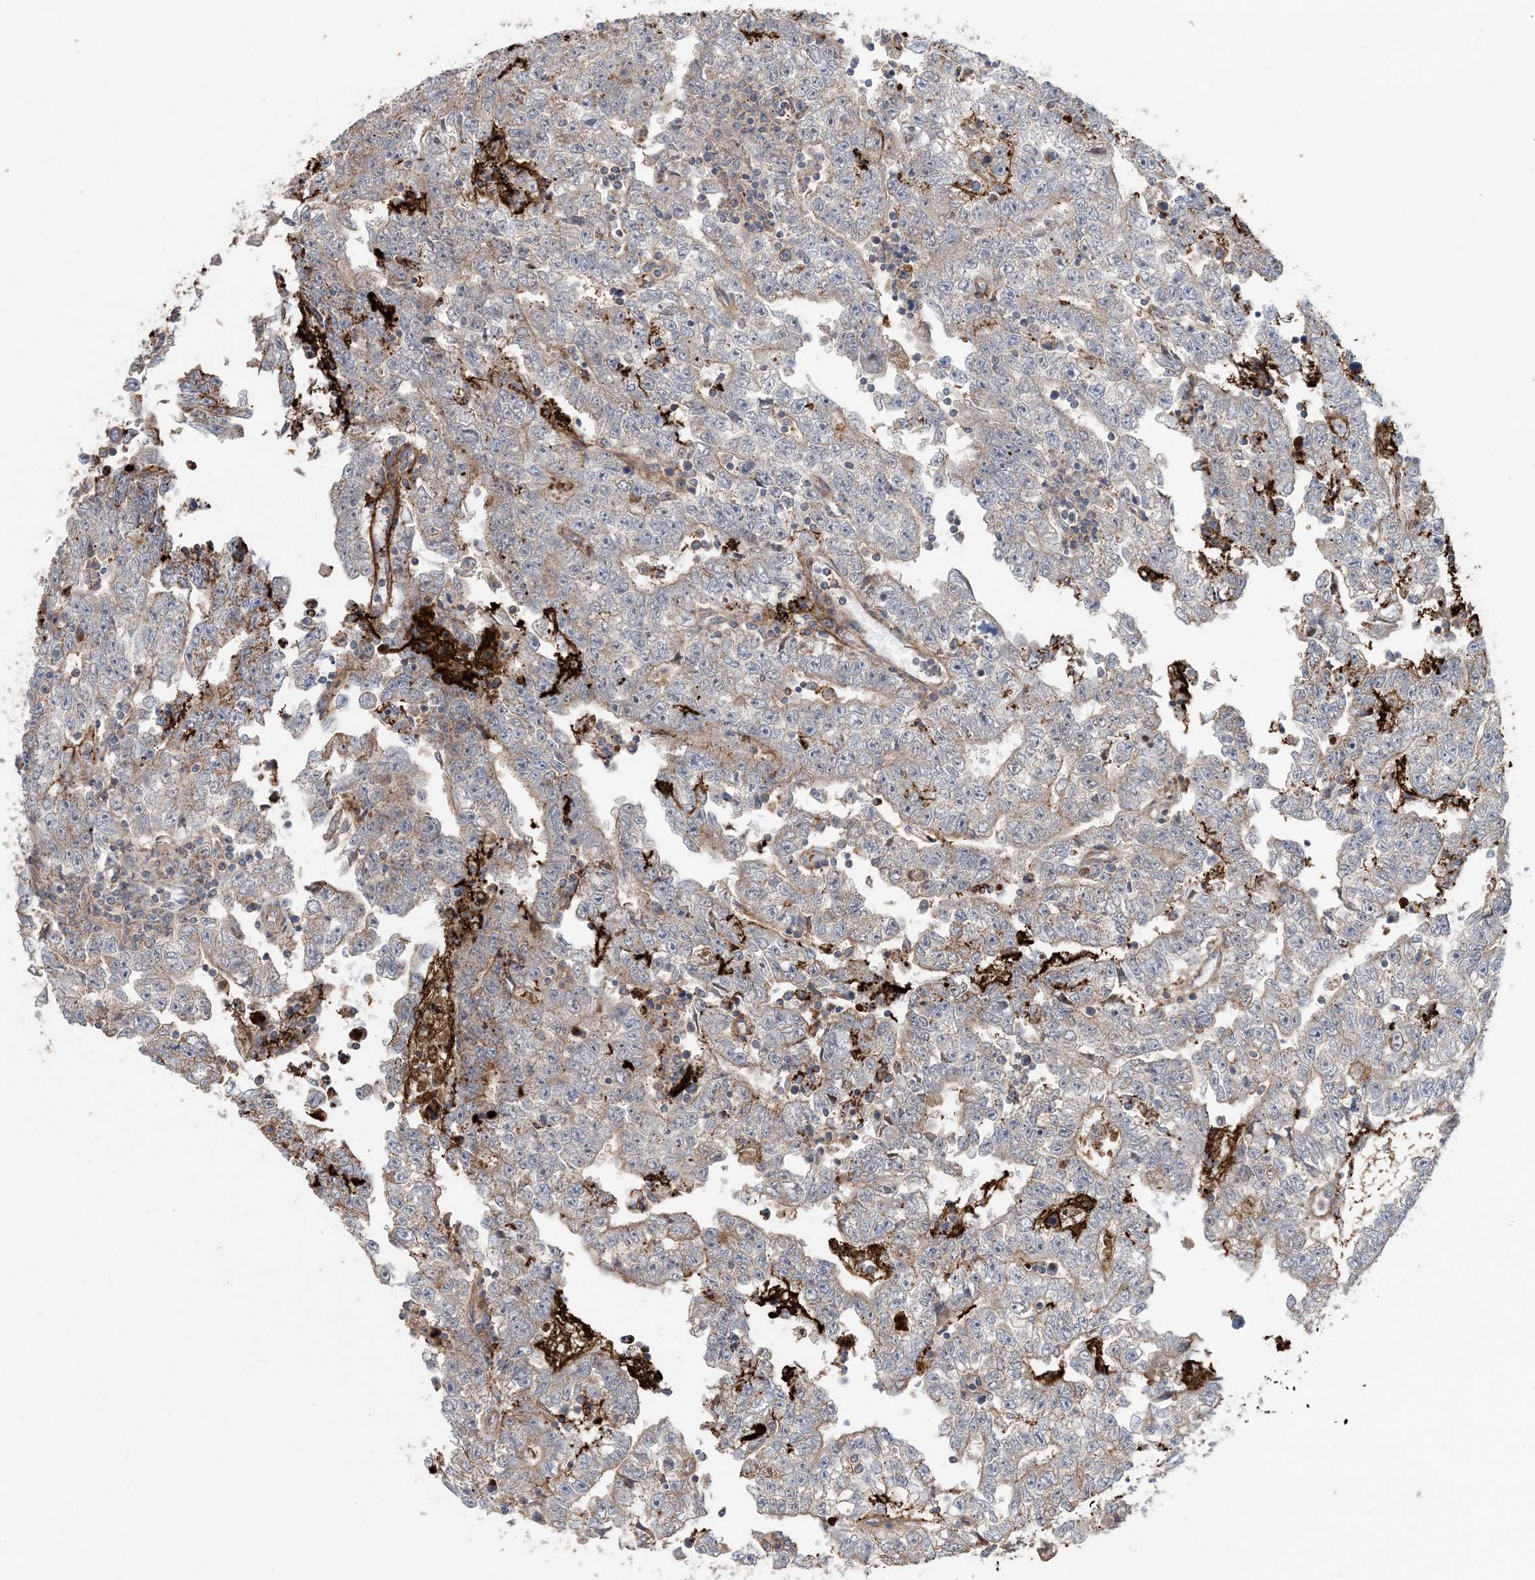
{"staining": {"intensity": "weak", "quantity": "25%-75%", "location": "cytoplasmic/membranous"}, "tissue": "testis cancer", "cell_type": "Tumor cells", "image_type": "cancer", "snomed": [{"axis": "morphology", "description": "Carcinoma, Embryonal, NOS"}, {"axis": "topography", "description": "Testis"}], "caption": "Immunohistochemistry photomicrograph of human testis cancer stained for a protein (brown), which exhibits low levels of weak cytoplasmic/membranous expression in about 25%-75% of tumor cells.", "gene": "ECHDC1", "patient": {"sex": "male", "age": 25}}